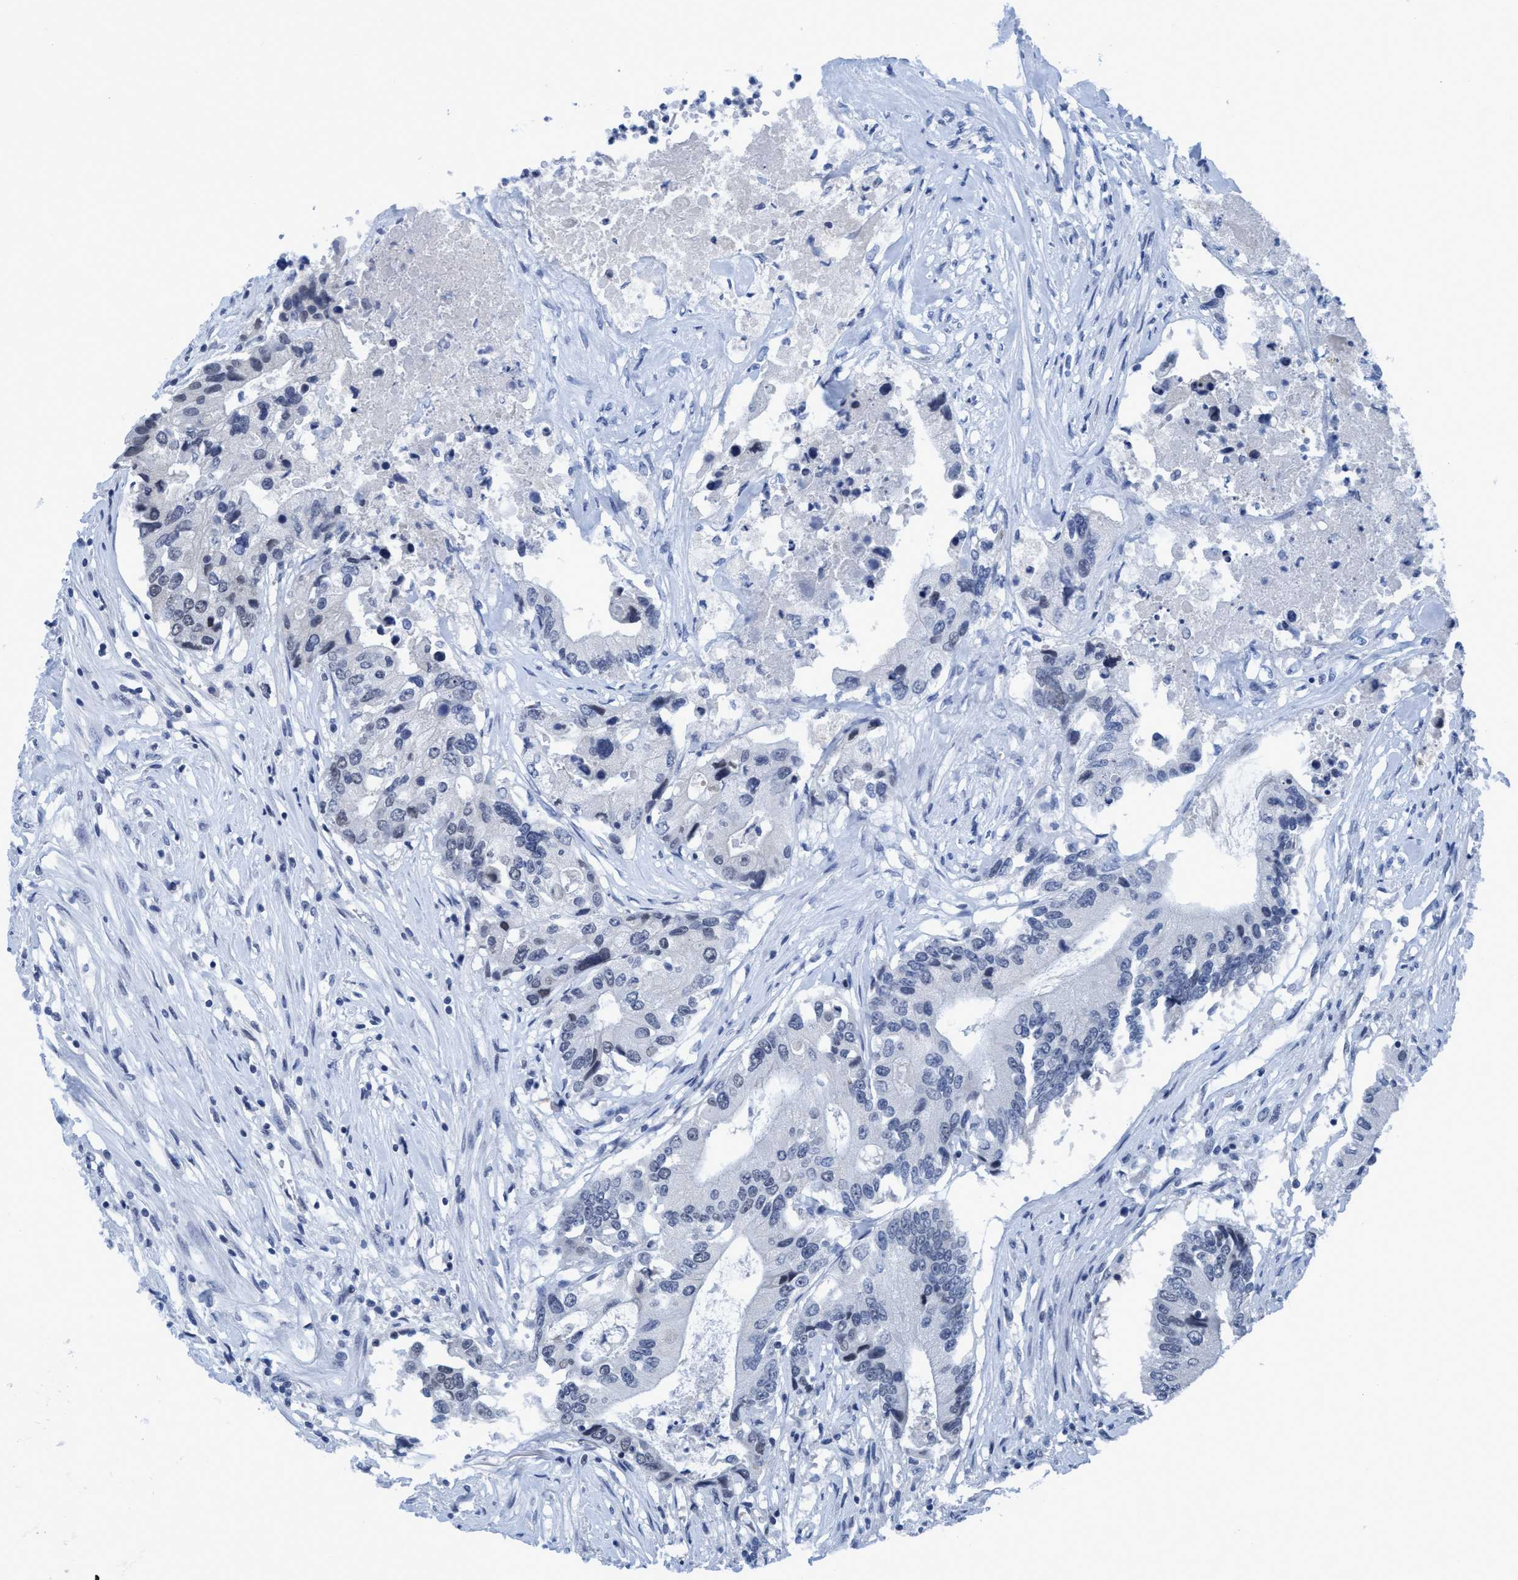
{"staining": {"intensity": "negative", "quantity": "none", "location": "none"}, "tissue": "colorectal cancer", "cell_type": "Tumor cells", "image_type": "cancer", "snomed": [{"axis": "morphology", "description": "Adenocarcinoma, NOS"}, {"axis": "topography", "description": "Colon"}], "caption": "Immunohistochemistry (IHC) histopathology image of human colorectal cancer (adenocarcinoma) stained for a protein (brown), which displays no staining in tumor cells.", "gene": "DNAI1", "patient": {"sex": "female", "age": 77}}